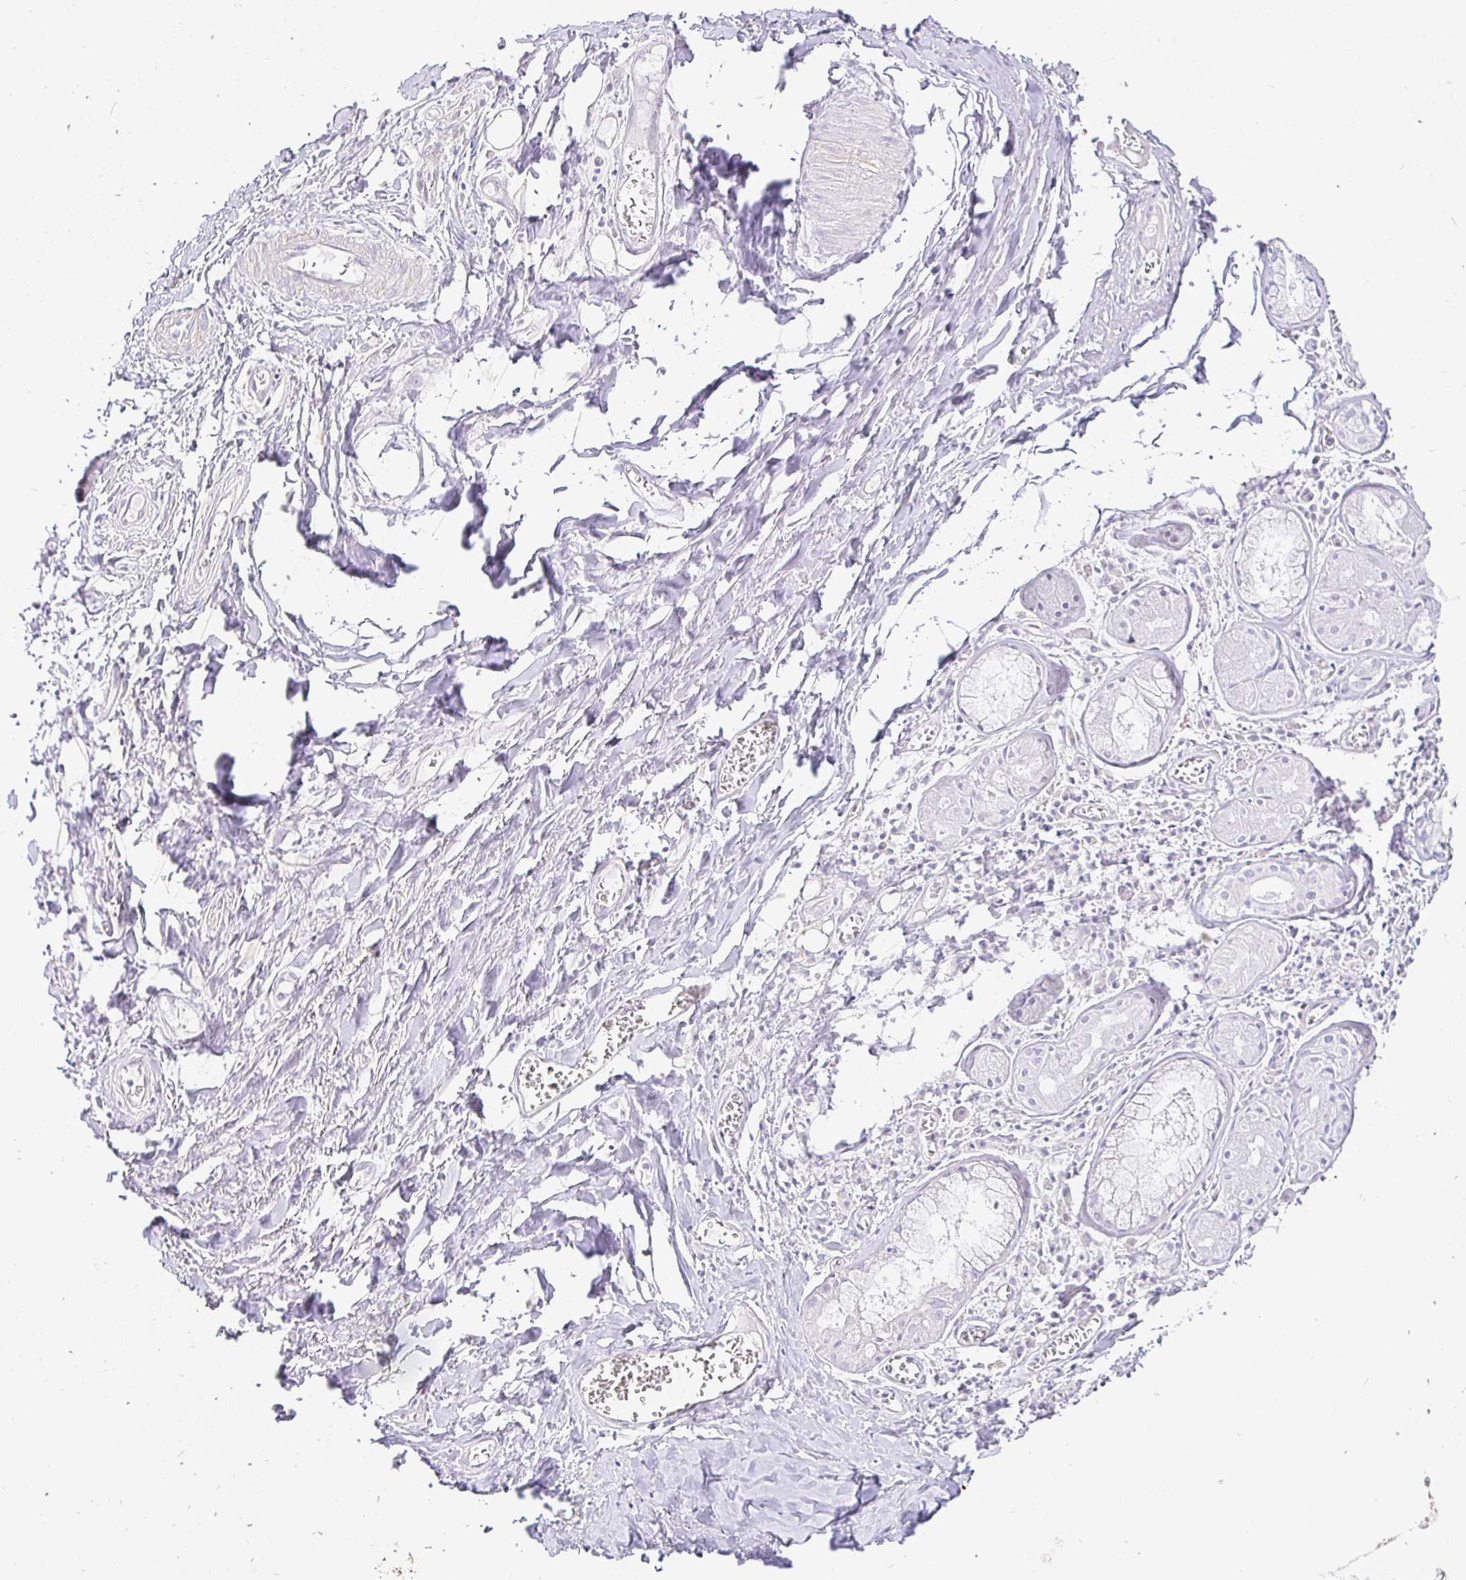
{"staining": {"intensity": "weak", "quantity": ">75%", "location": "cytoplasmic/membranous"}, "tissue": "soft tissue", "cell_type": "Fibroblasts", "image_type": "normal", "snomed": [{"axis": "morphology", "description": "Normal tissue, NOS"}, {"axis": "topography", "description": "Cartilage tissue"}], "caption": "A low amount of weak cytoplasmic/membranous positivity is appreciated in about >75% of fibroblasts in normal soft tissue. (DAB (3,3'-diaminobenzidine) IHC, brown staining for protein, blue staining for nuclei).", "gene": "MAPK8IP3", "patient": {"sex": "male", "age": 57}}